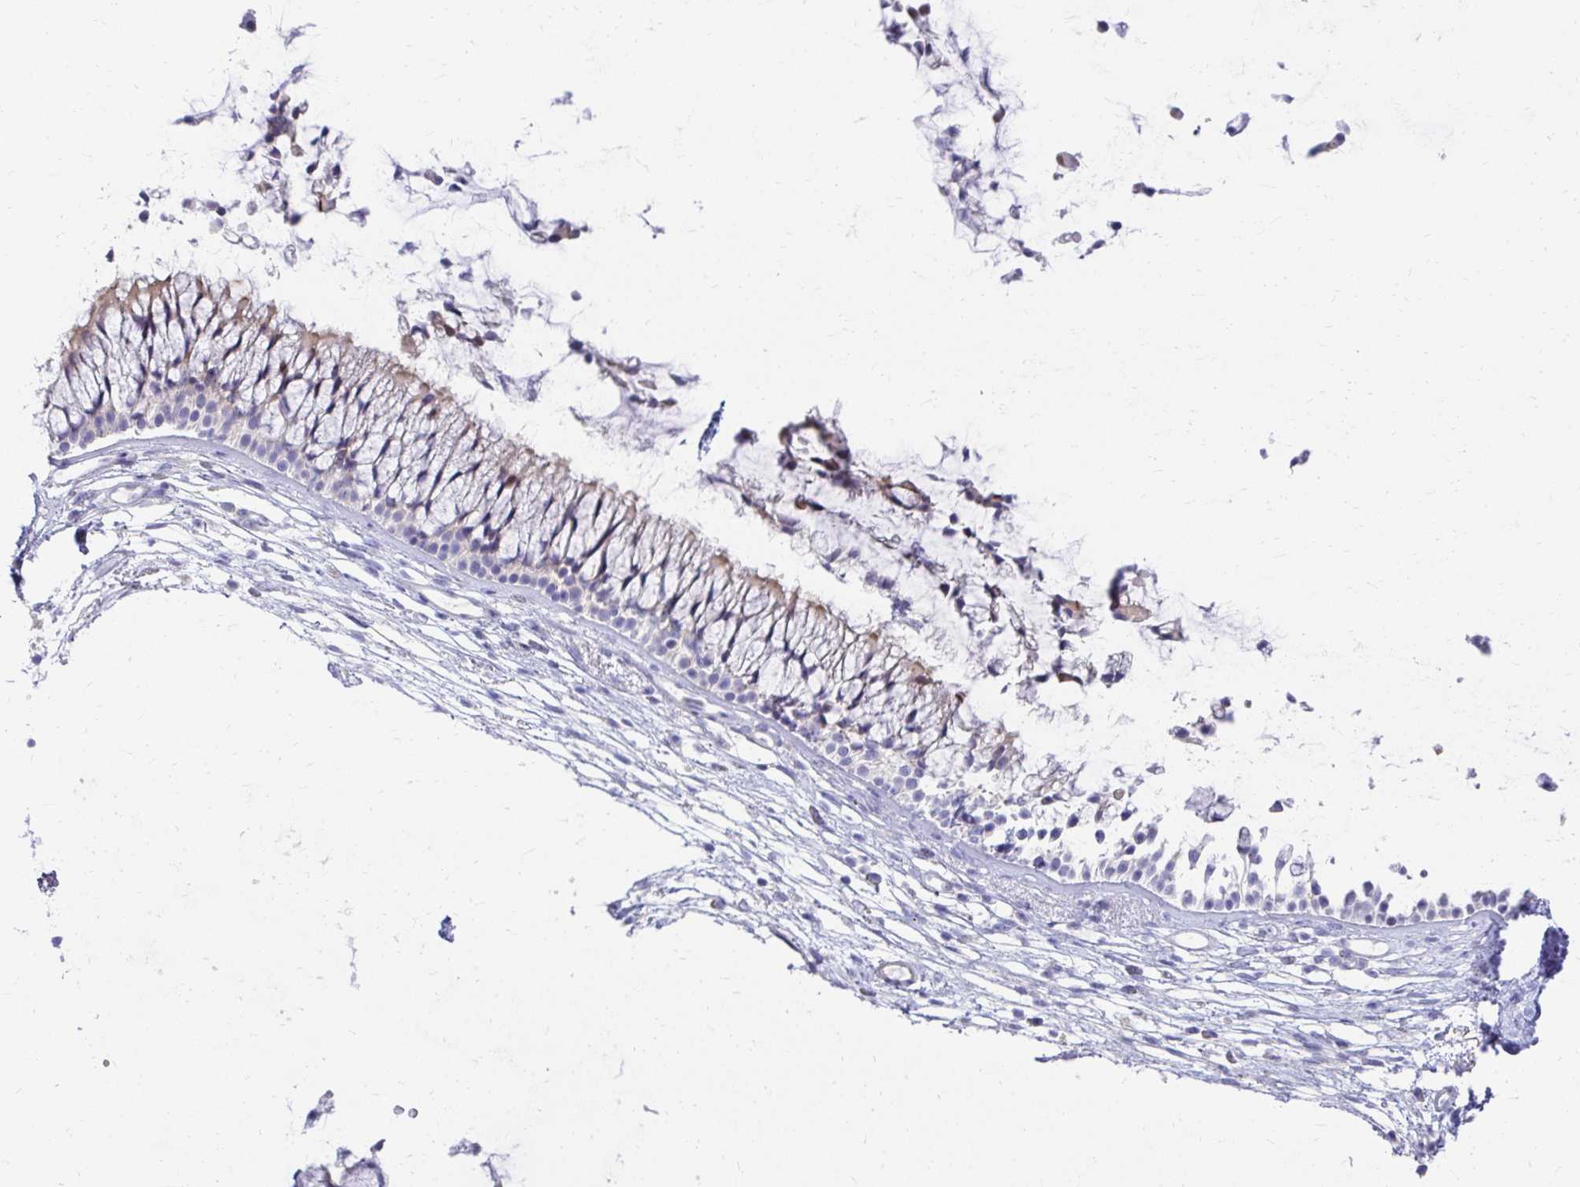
{"staining": {"intensity": "moderate", "quantity": "25%-75%", "location": "cytoplasmic/membranous"}, "tissue": "nasopharynx", "cell_type": "Respiratory epithelial cells", "image_type": "normal", "snomed": [{"axis": "morphology", "description": "Normal tissue, NOS"}, {"axis": "topography", "description": "Nasopharynx"}], "caption": "Moderate cytoplasmic/membranous expression is seen in approximately 25%-75% of respiratory epithelial cells in benign nasopharynx.", "gene": "C19orf81", "patient": {"sex": "female", "age": 75}}